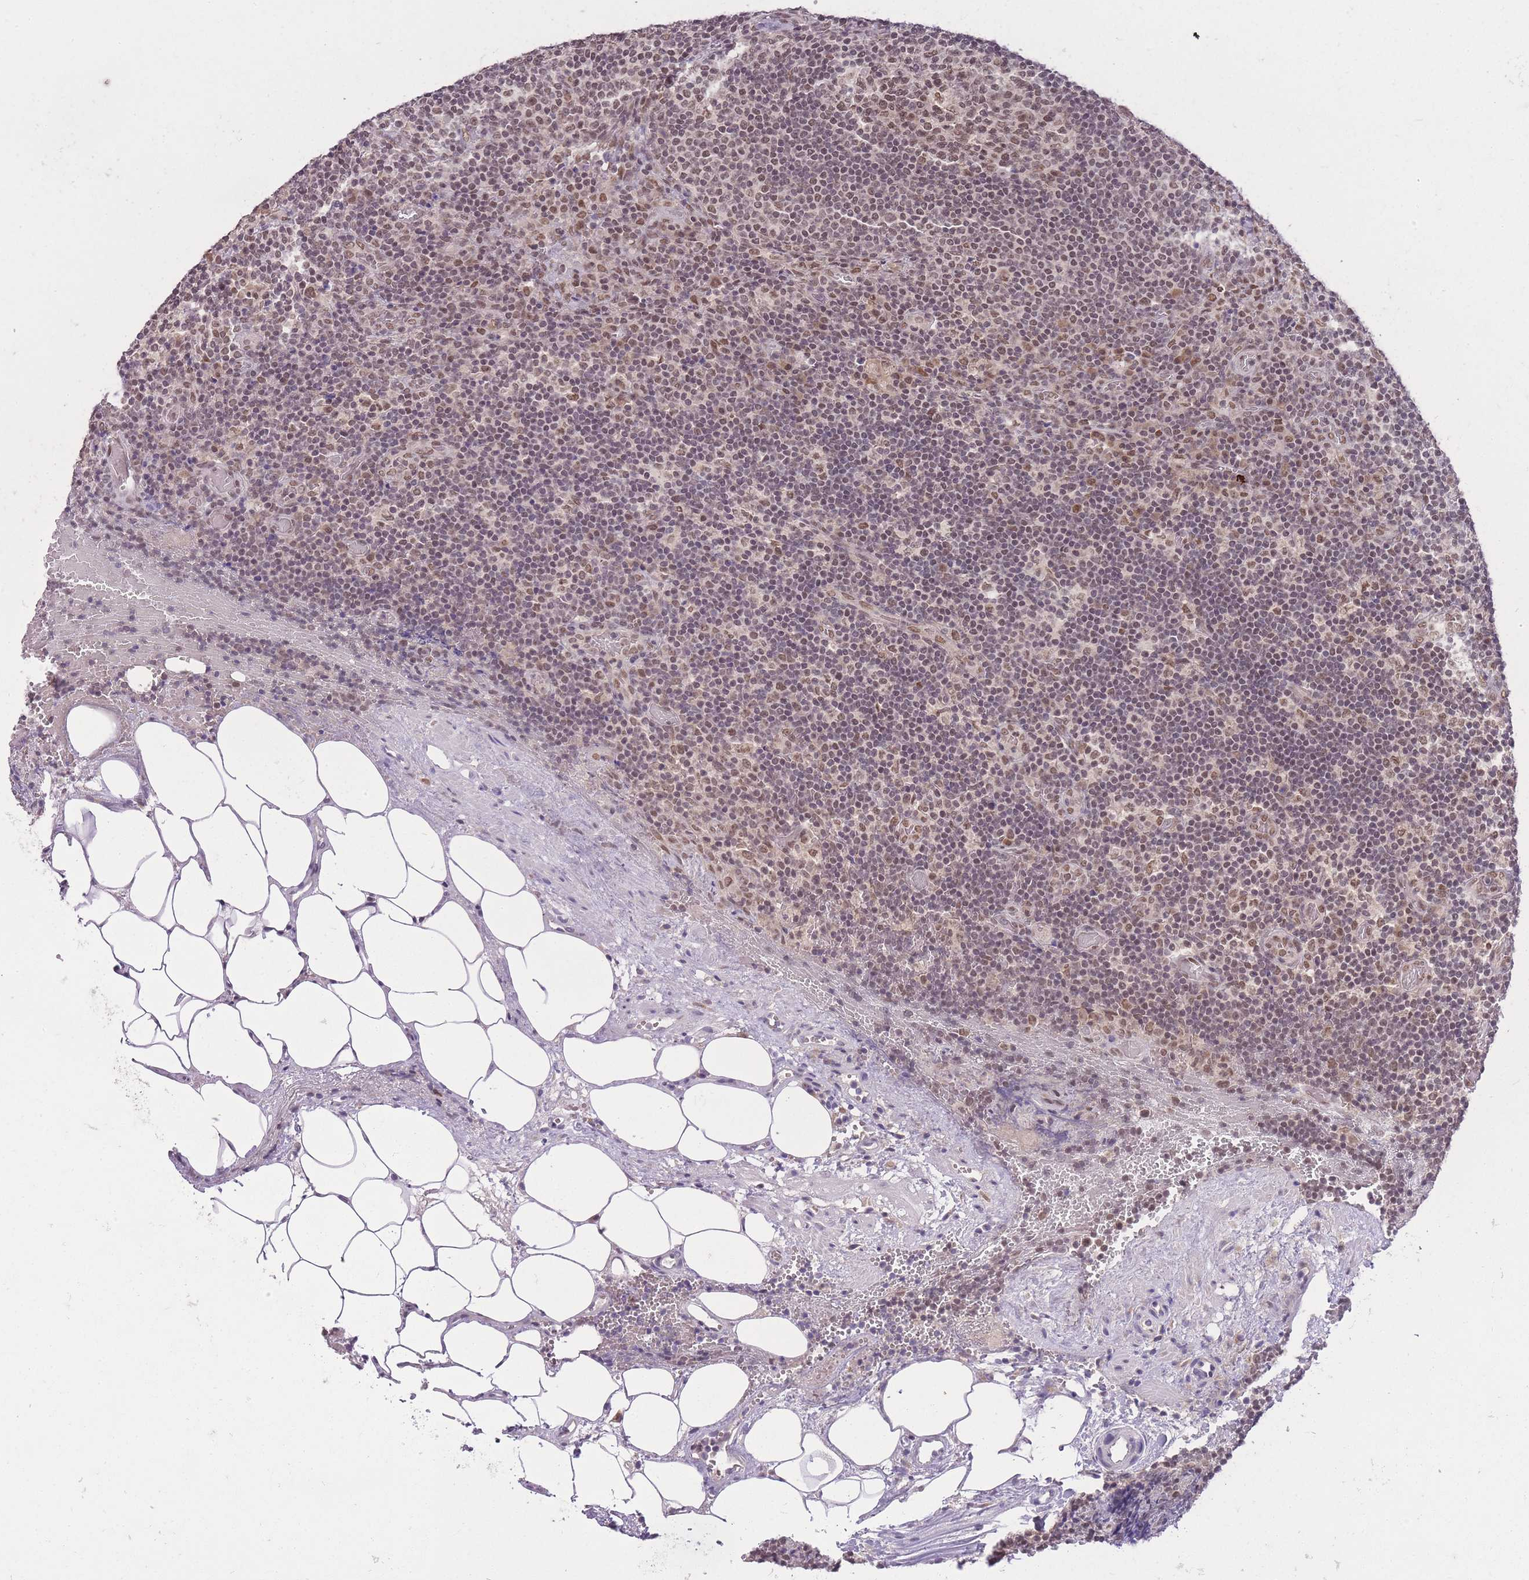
{"staining": {"intensity": "moderate", "quantity": ">75%", "location": "nuclear"}, "tissue": "lymph node", "cell_type": "Germinal center cells", "image_type": "normal", "snomed": [{"axis": "morphology", "description": "Normal tissue, NOS"}, {"axis": "topography", "description": "Lymph node"}], "caption": "IHC photomicrograph of unremarkable human lymph node stained for a protein (brown), which demonstrates medium levels of moderate nuclear positivity in about >75% of germinal center cells.", "gene": "TMED3", "patient": {"sex": "male", "age": 58}}